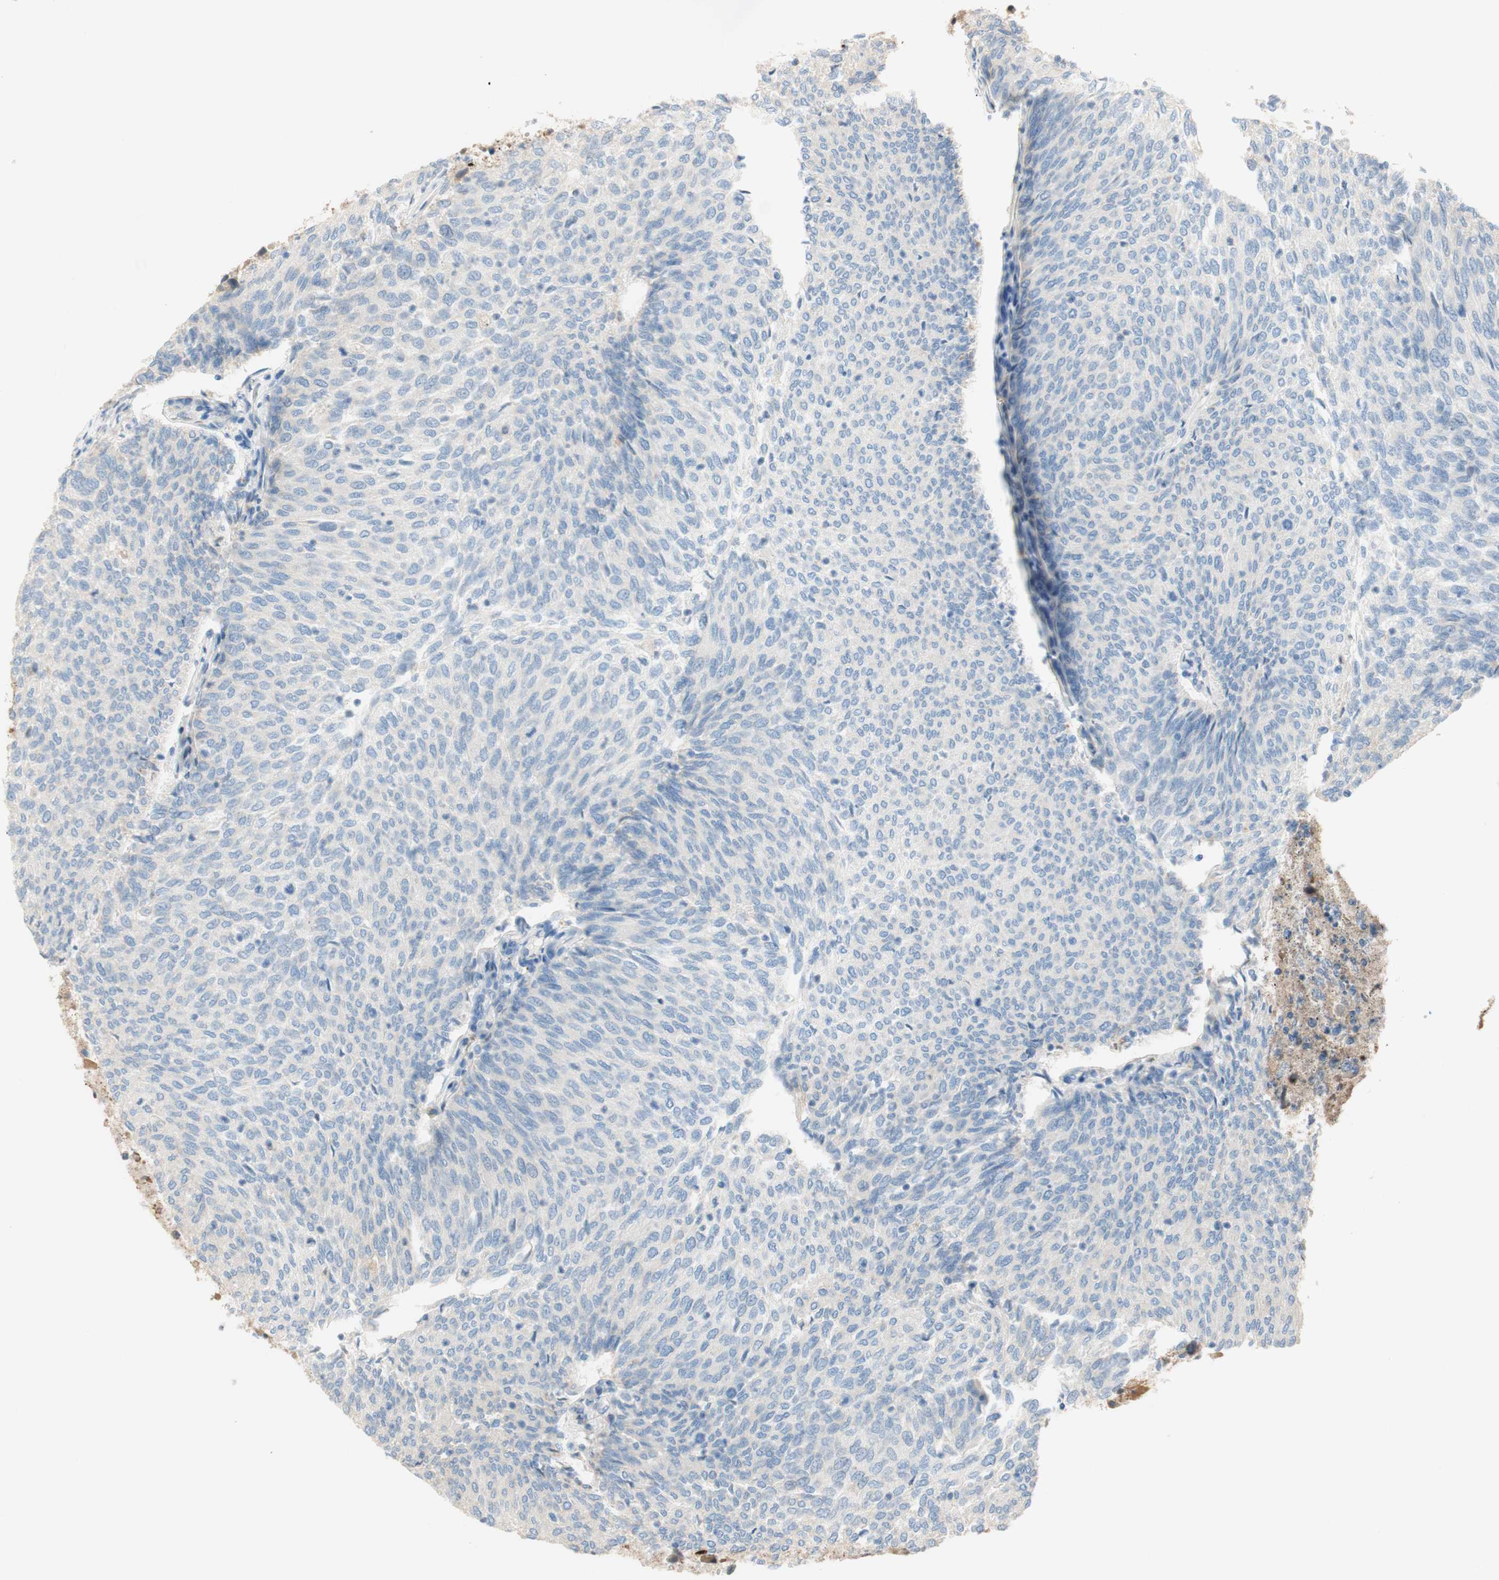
{"staining": {"intensity": "negative", "quantity": "none", "location": "none"}, "tissue": "urothelial cancer", "cell_type": "Tumor cells", "image_type": "cancer", "snomed": [{"axis": "morphology", "description": "Urothelial carcinoma, Low grade"}, {"axis": "topography", "description": "Urinary bladder"}], "caption": "Immunohistochemical staining of human low-grade urothelial carcinoma shows no significant positivity in tumor cells. Nuclei are stained in blue.", "gene": "PTPN21", "patient": {"sex": "female", "age": 79}}